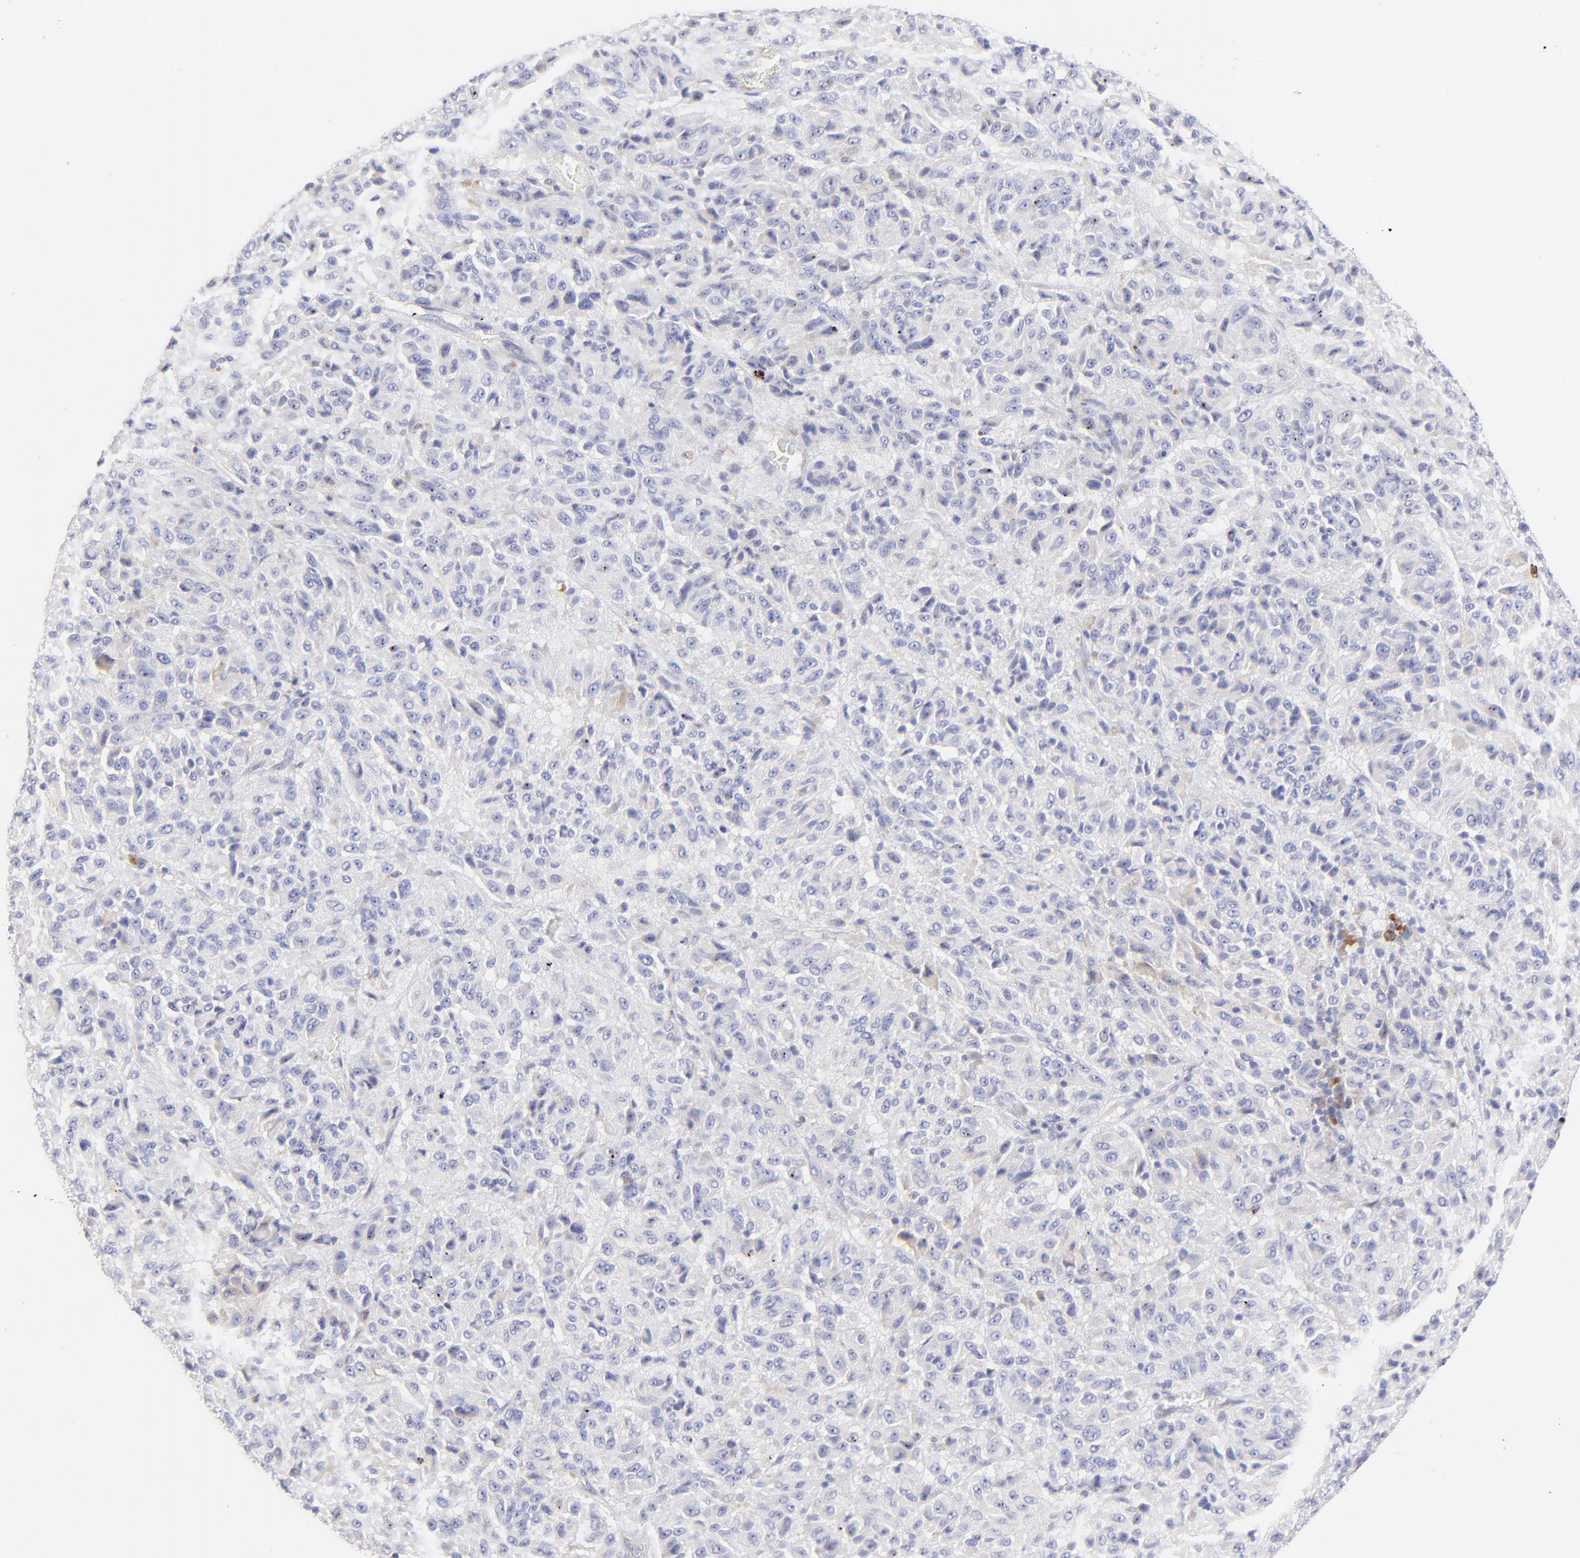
{"staining": {"intensity": "negative", "quantity": "none", "location": "none"}, "tissue": "melanoma", "cell_type": "Tumor cells", "image_type": "cancer", "snomed": [{"axis": "morphology", "description": "Malignant melanoma, Metastatic site"}, {"axis": "topography", "description": "Lung"}], "caption": "Immunohistochemistry (IHC) image of melanoma stained for a protein (brown), which demonstrates no staining in tumor cells. The staining is performed using DAB brown chromogen with nuclei counter-stained in using hematoxylin.", "gene": "LHFPL1", "patient": {"sex": "male", "age": 64}}